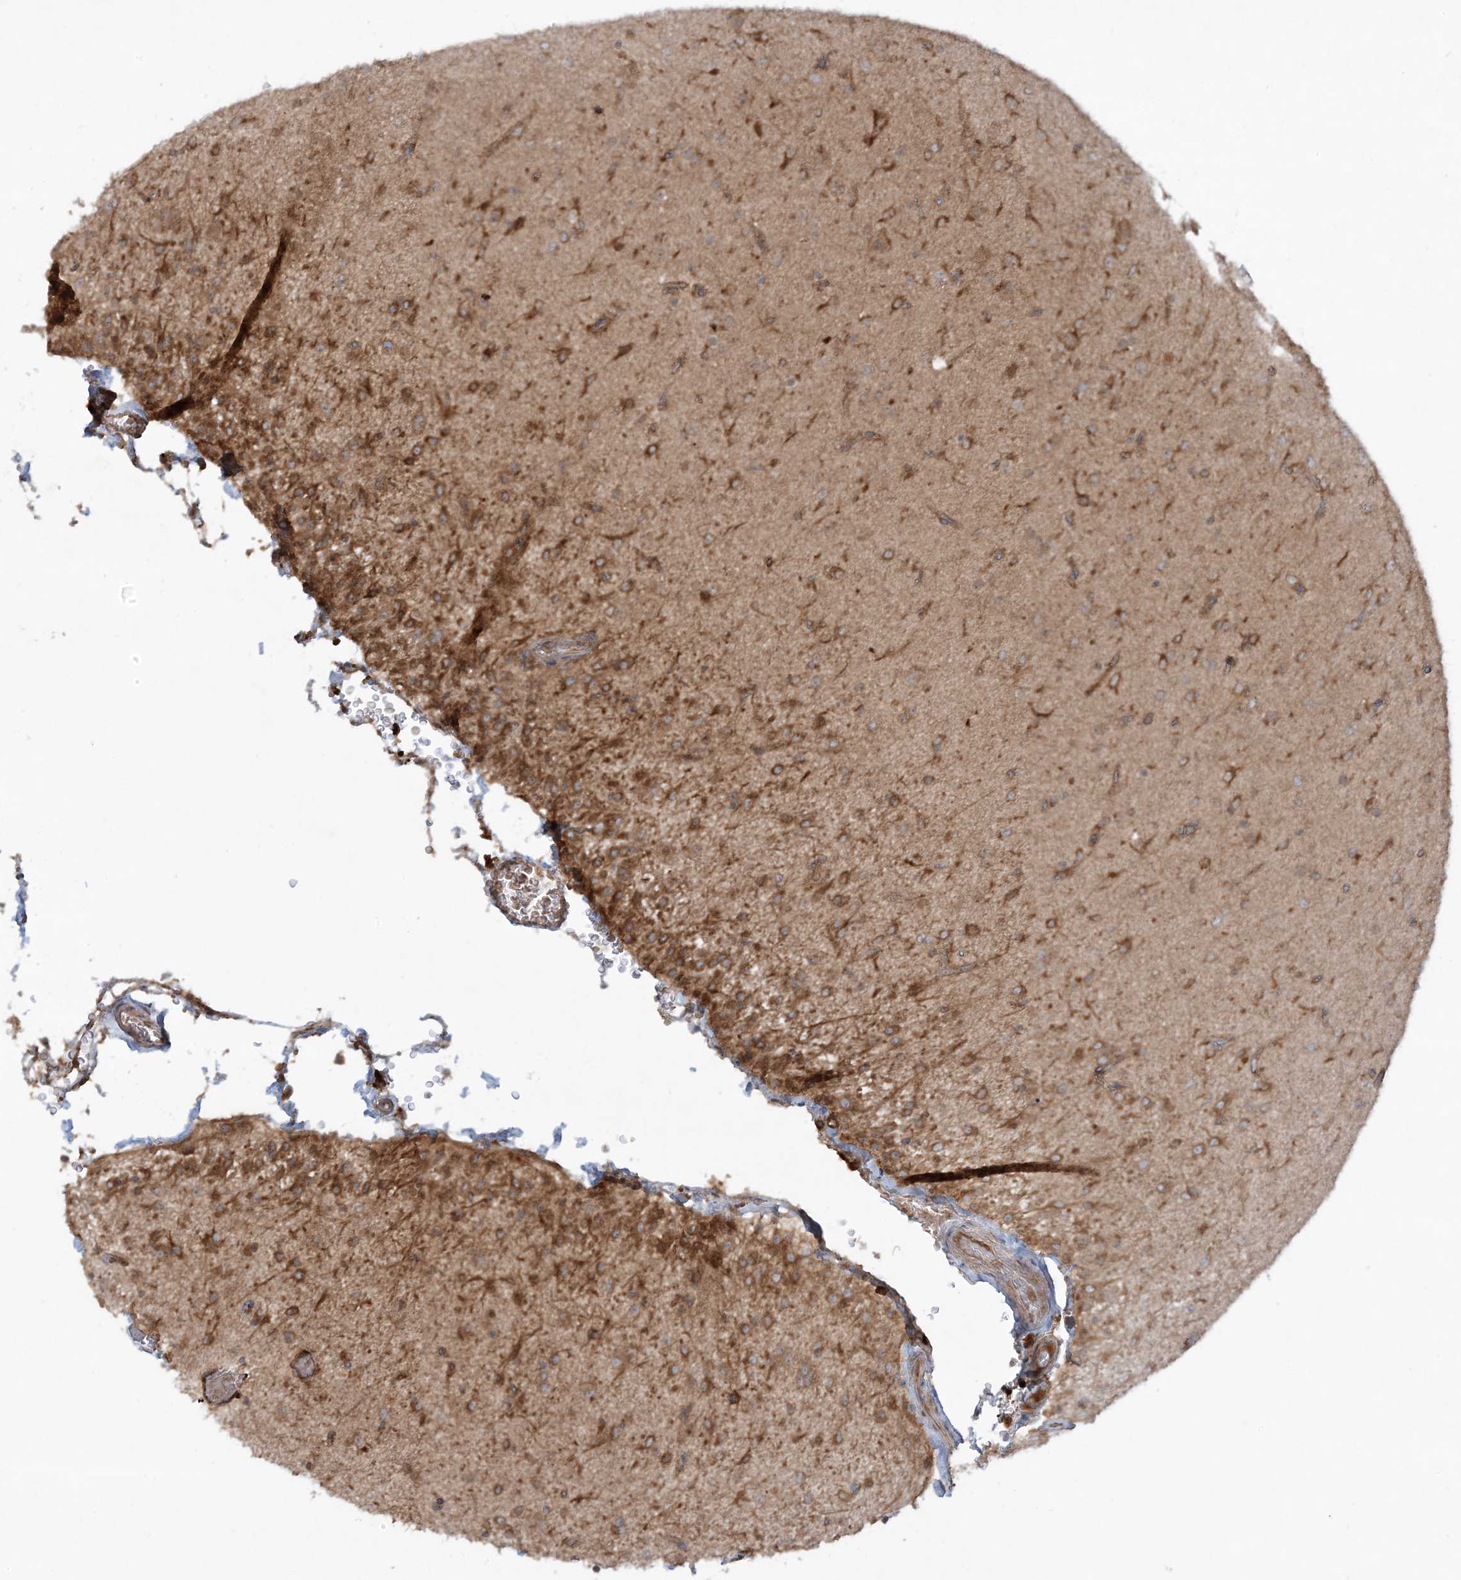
{"staining": {"intensity": "moderate", "quantity": ">75%", "location": "cytoplasmic/membranous"}, "tissue": "glioma", "cell_type": "Tumor cells", "image_type": "cancer", "snomed": [{"axis": "morphology", "description": "Glioma, malignant, Low grade"}, {"axis": "topography", "description": "Brain"}], "caption": "This is a micrograph of IHC staining of glioma, which shows moderate staining in the cytoplasmic/membranous of tumor cells.", "gene": "STAM2", "patient": {"sex": "male", "age": 65}}